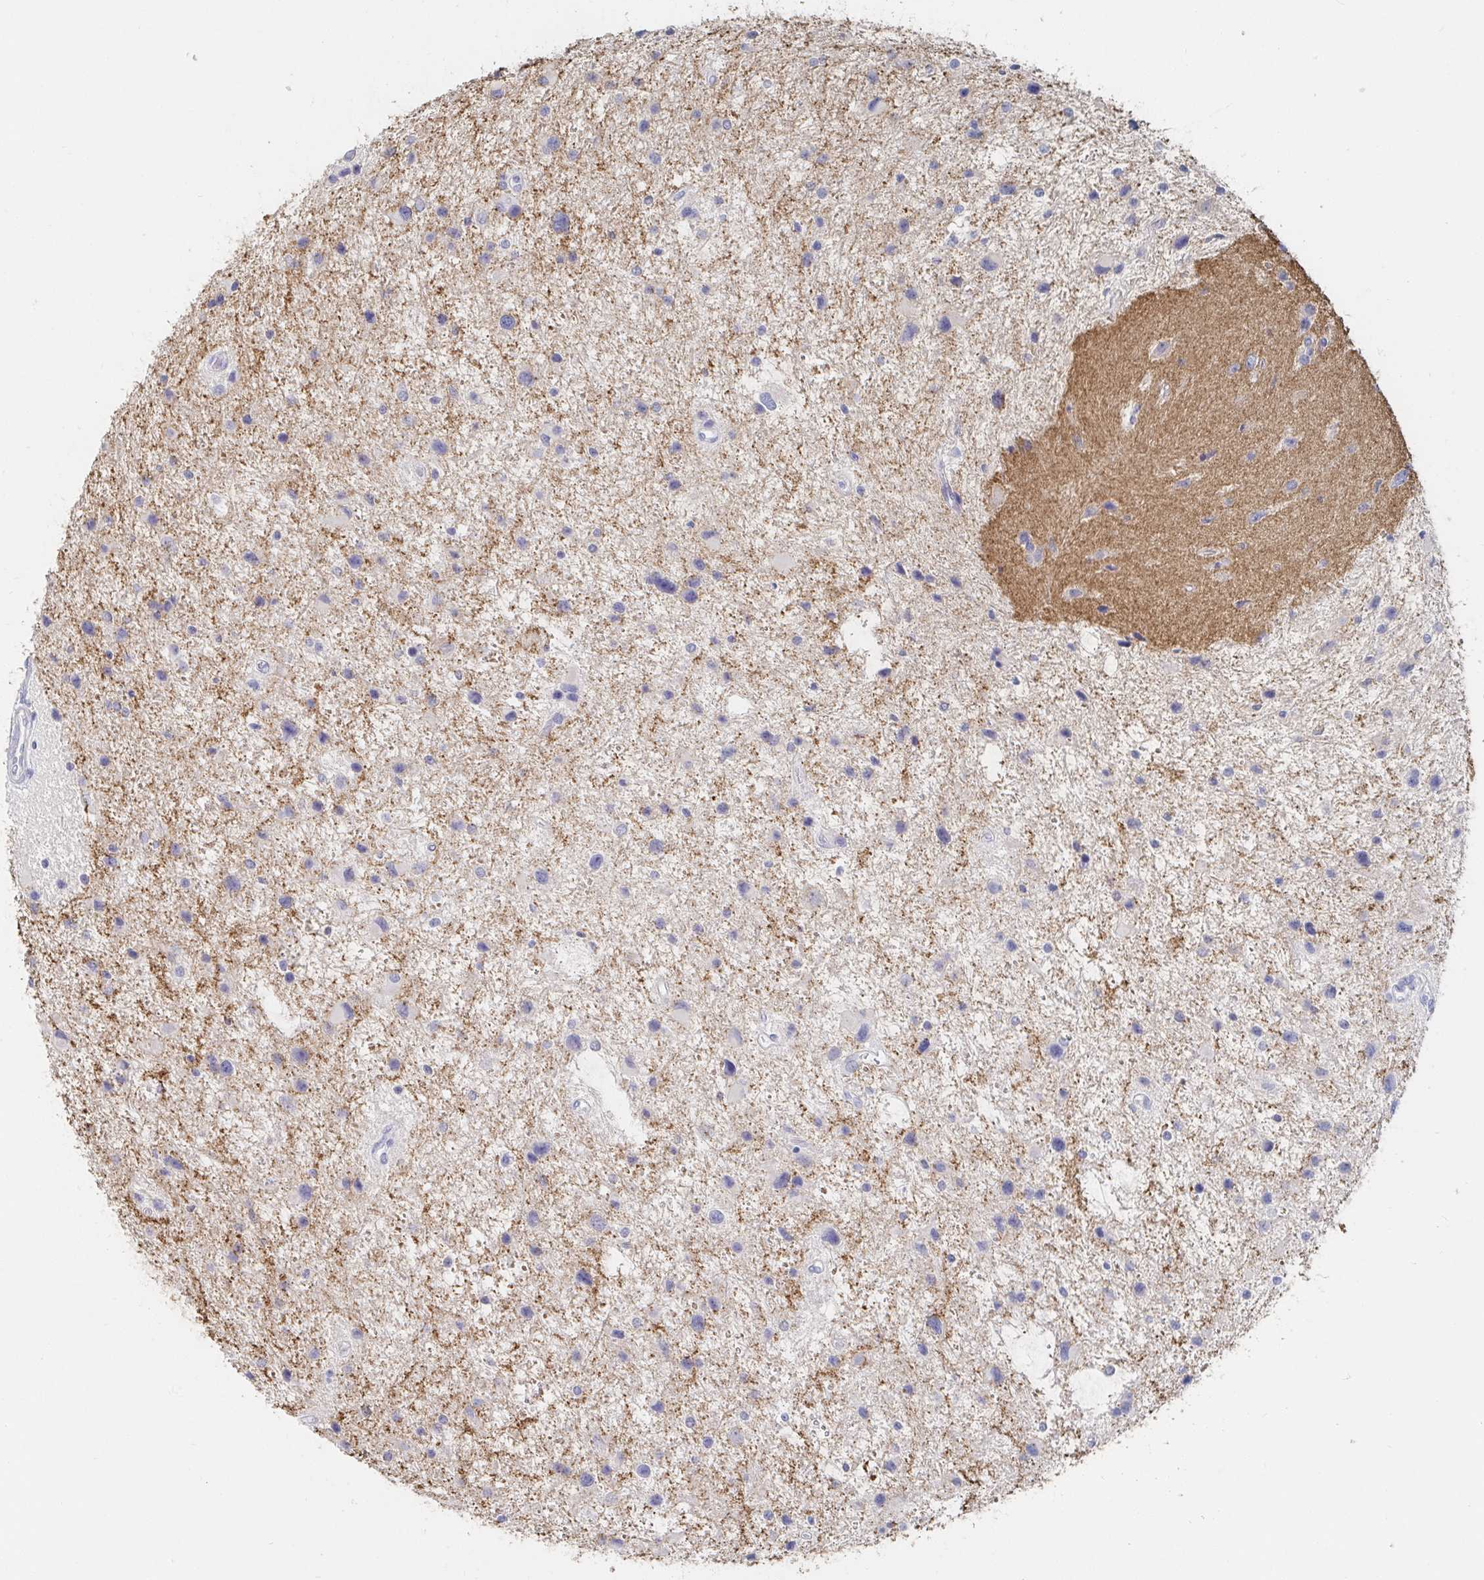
{"staining": {"intensity": "negative", "quantity": "none", "location": "none"}, "tissue": "glioma", "cell_type": "Tumor cells", "image_type": "cancer", "snomed": [{"axis": "morphology", "description": "Glioma, malignant, Low grade"}, {"axis": "topography", "description": "Brain"}], "caption": "Malignant low-grade glioma was stained to show a protein in brown. There is no significant expression in tumor cells.", "gene": "PACSIN1", "patient": {"sex": "female", "age": 32}}